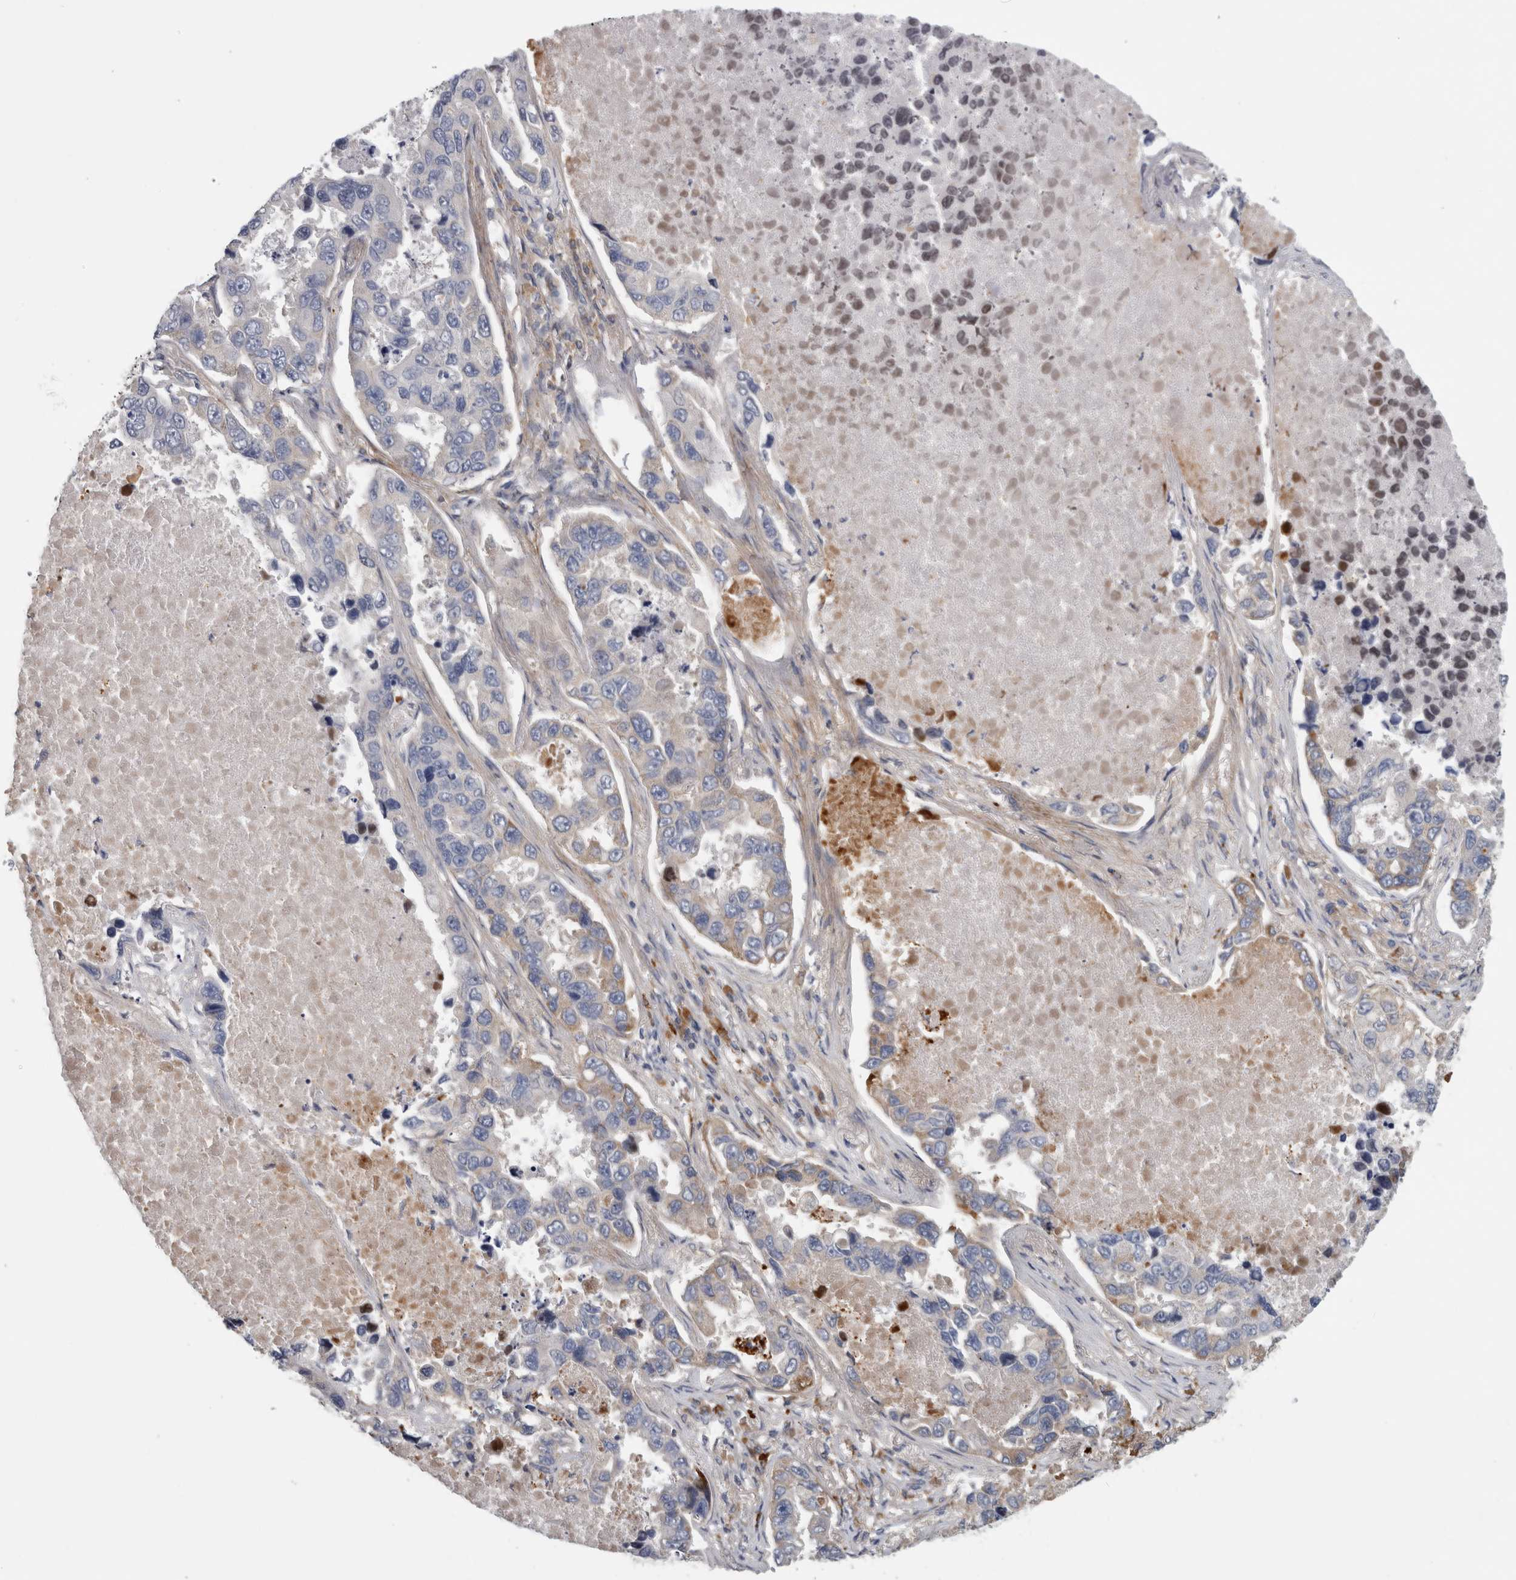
{"staining": {"intensity": "moderate", "quantity": "<25%", "location": "cytoplasmic/membranous"}, "tissue": "lung cancer", "cell_type": "Tumor cells", "image_type": "cancer", "snomed": [{"axis": "morphology", "description": "Adenocarcinoma, NOS"}, {"axis": "topography", "description": "Lung"}], "caption": "Adenocarcinoma (lung) stained for a protein (brown) exhibits moderate cytoplasmic/membranous positive positivity in approximately <25% of tumor cells.", "gene": "ATXN2", "patient": {"sex": "male", "age": 64}}